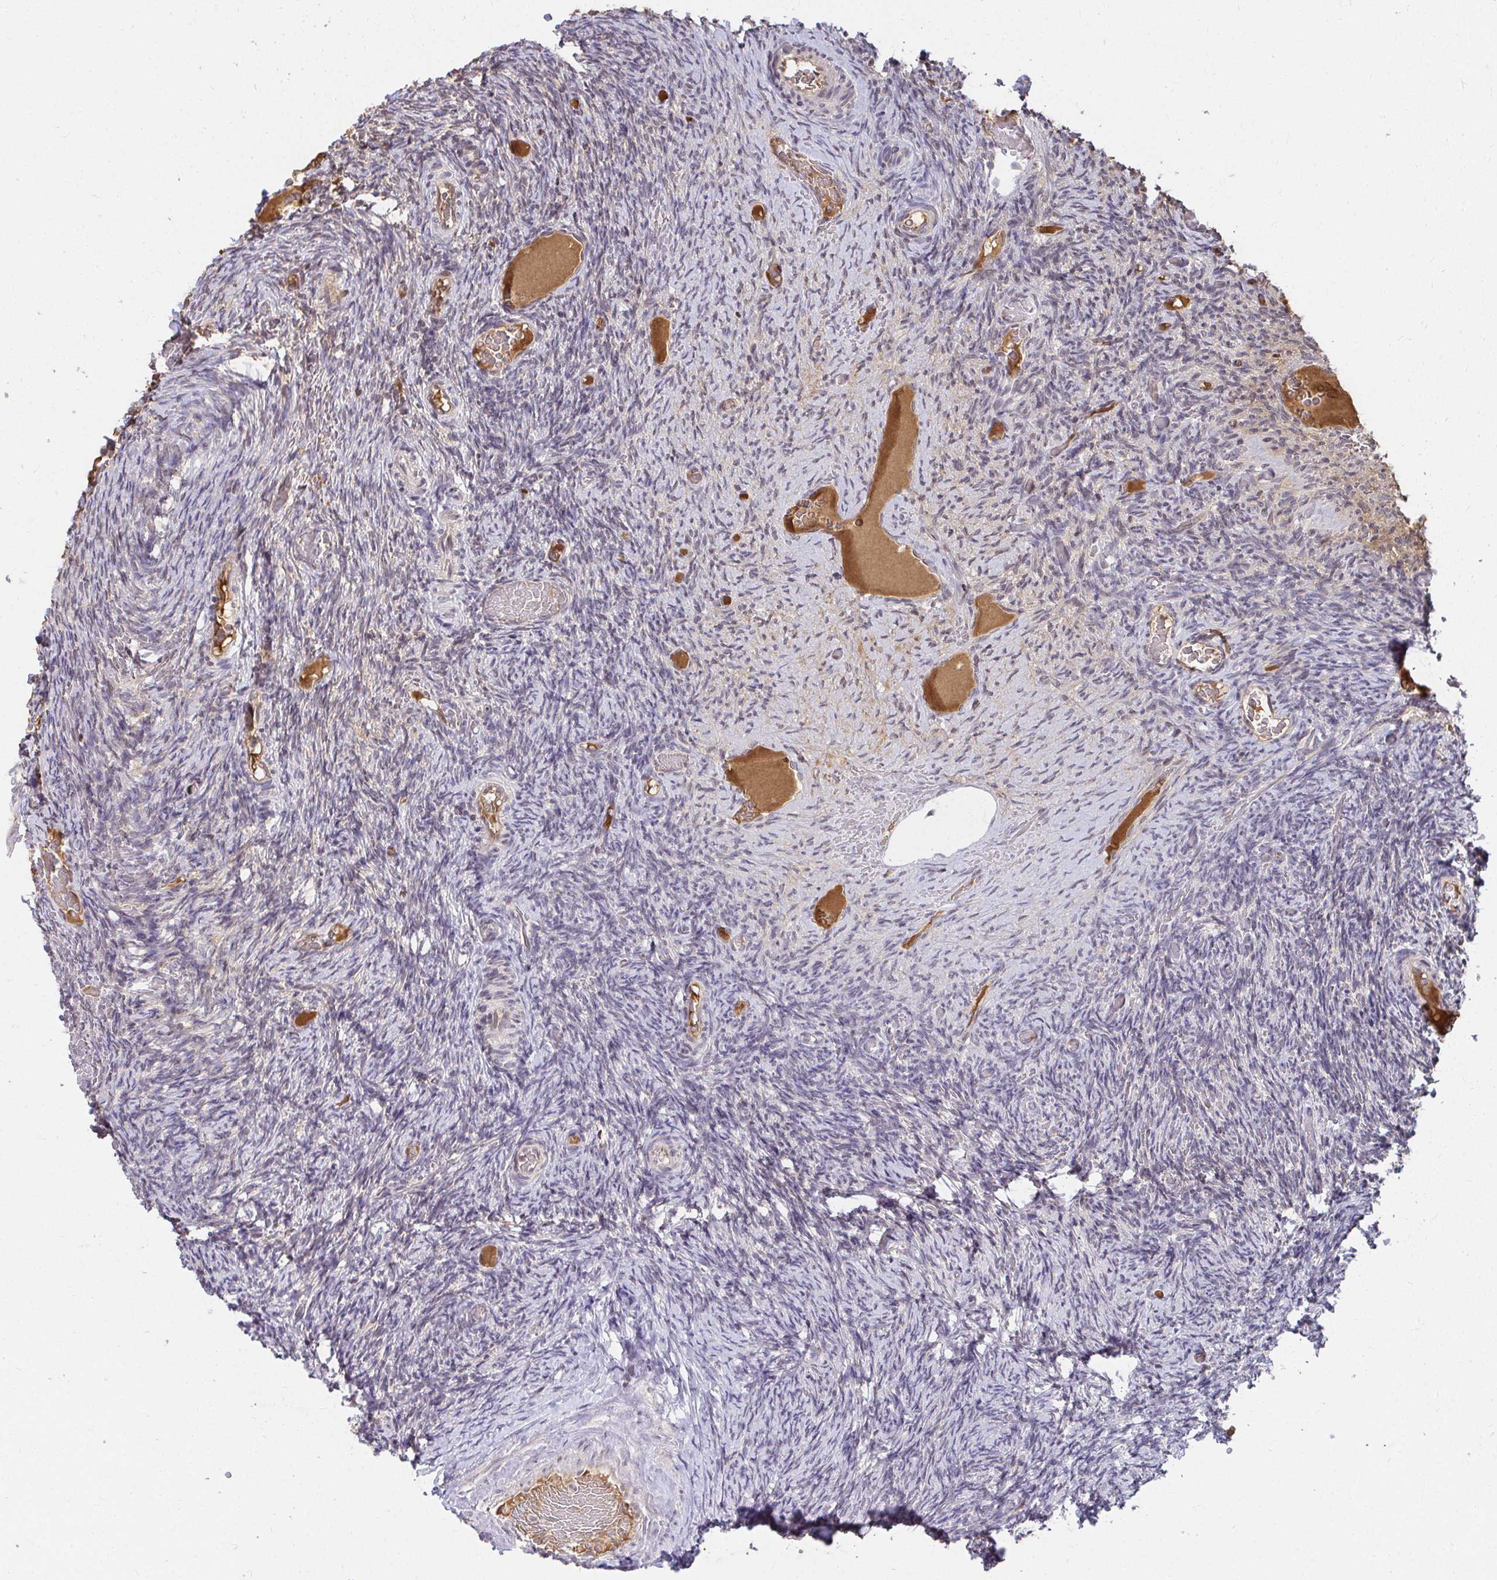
{"staining": {"intensity": "negative", "quantity": "none", "location": "none"}, "tissue": "ovary", "cell_type": "Ovarian stroma cells", "image_type": "normal", "snomed": [{"axis": "morphology", "description": "Normal tissue, NOS"}, {"axis": "topography", "description": "Ovary"}], "caption": "Immunohistochemistry (IHC) micrograph of normal ovary: ovary stained with DAB reveals no significant protein positivity in ovarian stroma cells.", "gene": "ANK3", "patient": {"sex": "female", "age": 34}}